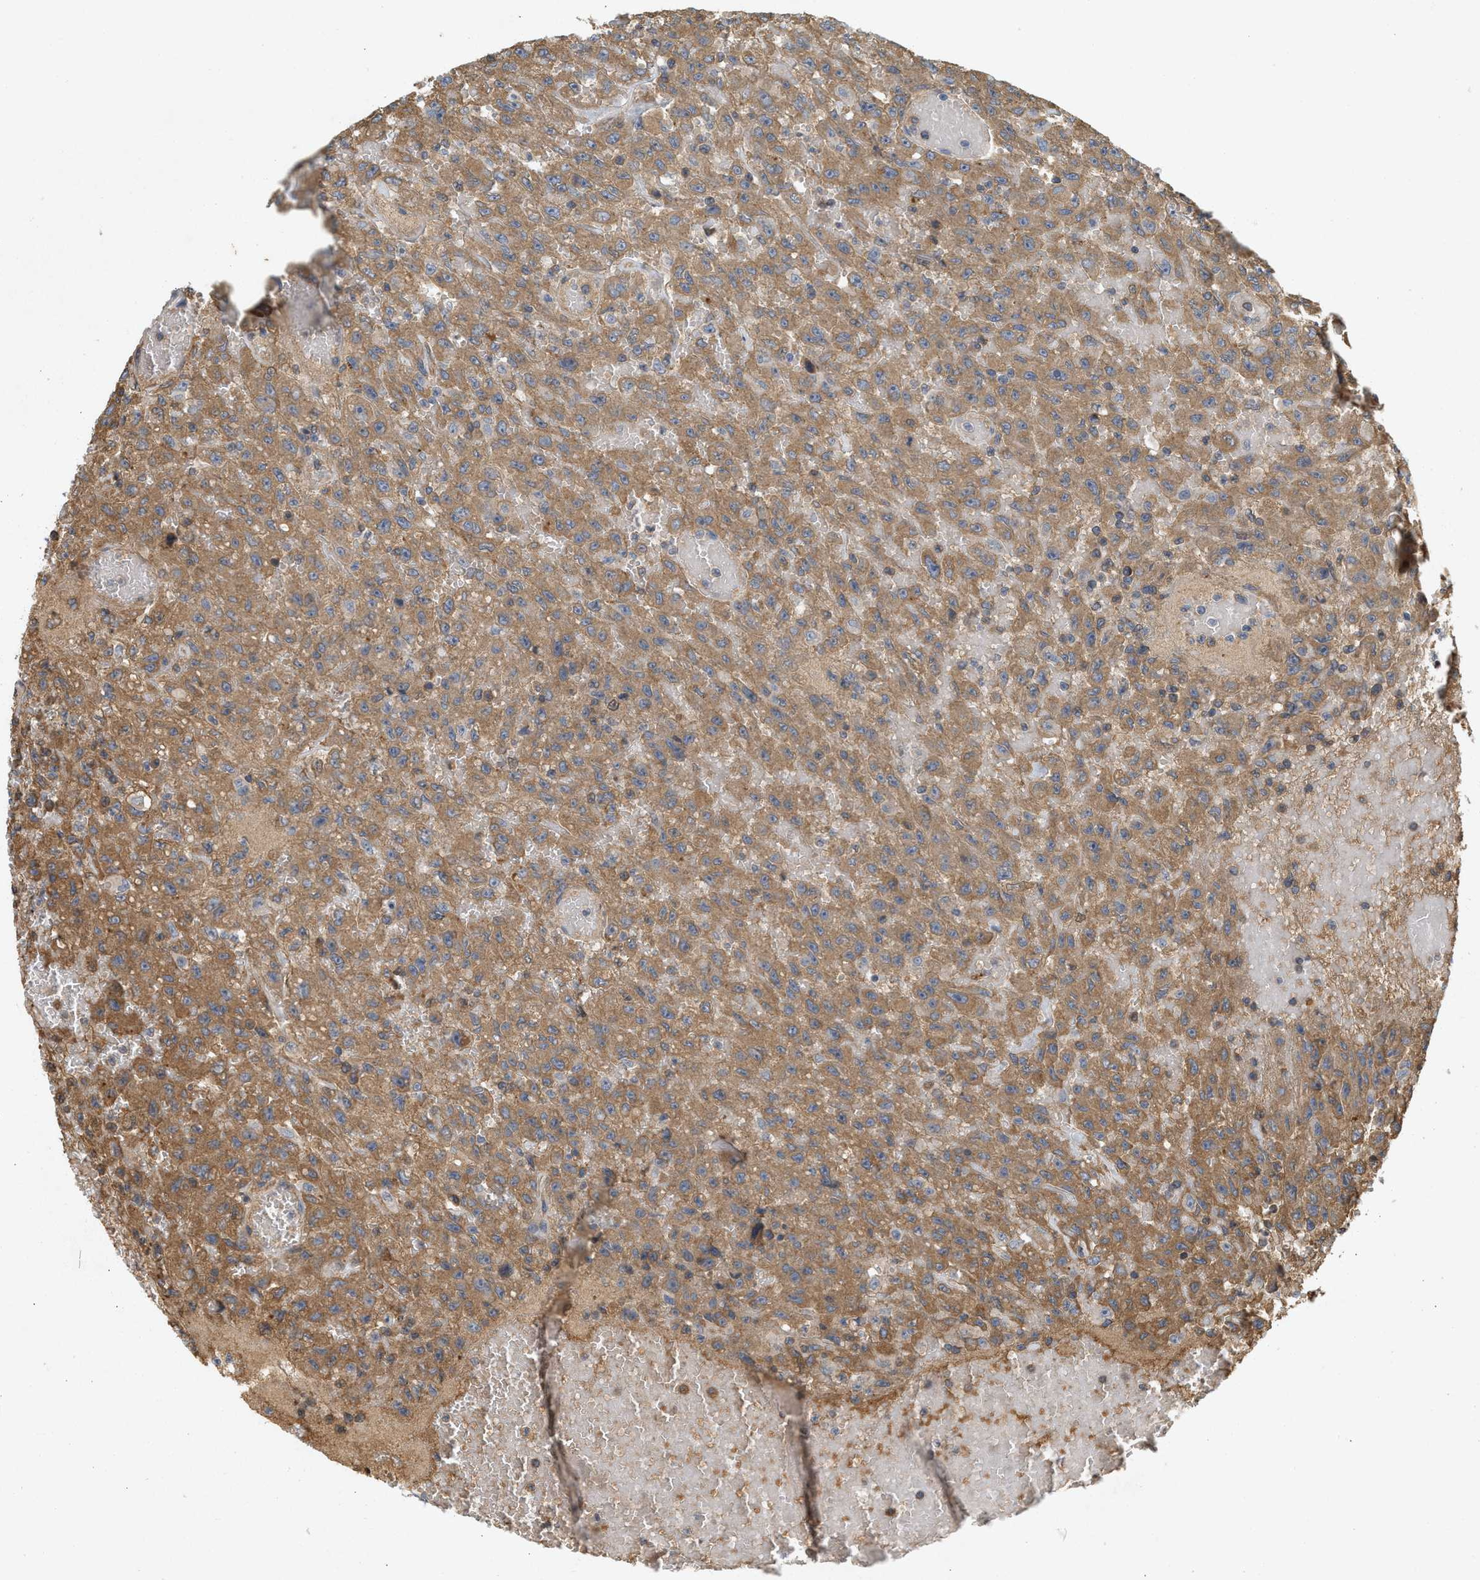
{"staining": {"intensity": "moderate", "quantity": ">75%", "location": "cytoplasmic/membranous"}, "tissue": "urothelial cancer", "cell_type": "Tumor cells", "image_type": "cancer", "snomed": [{"axis": "morphology", "description": "Urothelial carcinoma, High grade"}, {"axis": "topography", "description": "Urinary bladder"}], "caption": "This is a histology image of IHC staining of urothelial cancer, which shows moderate expression in the cytoplasmic/membranous of tumor cells.", "gene": "F8", "patient": {"sex": "male", "age": 46}}